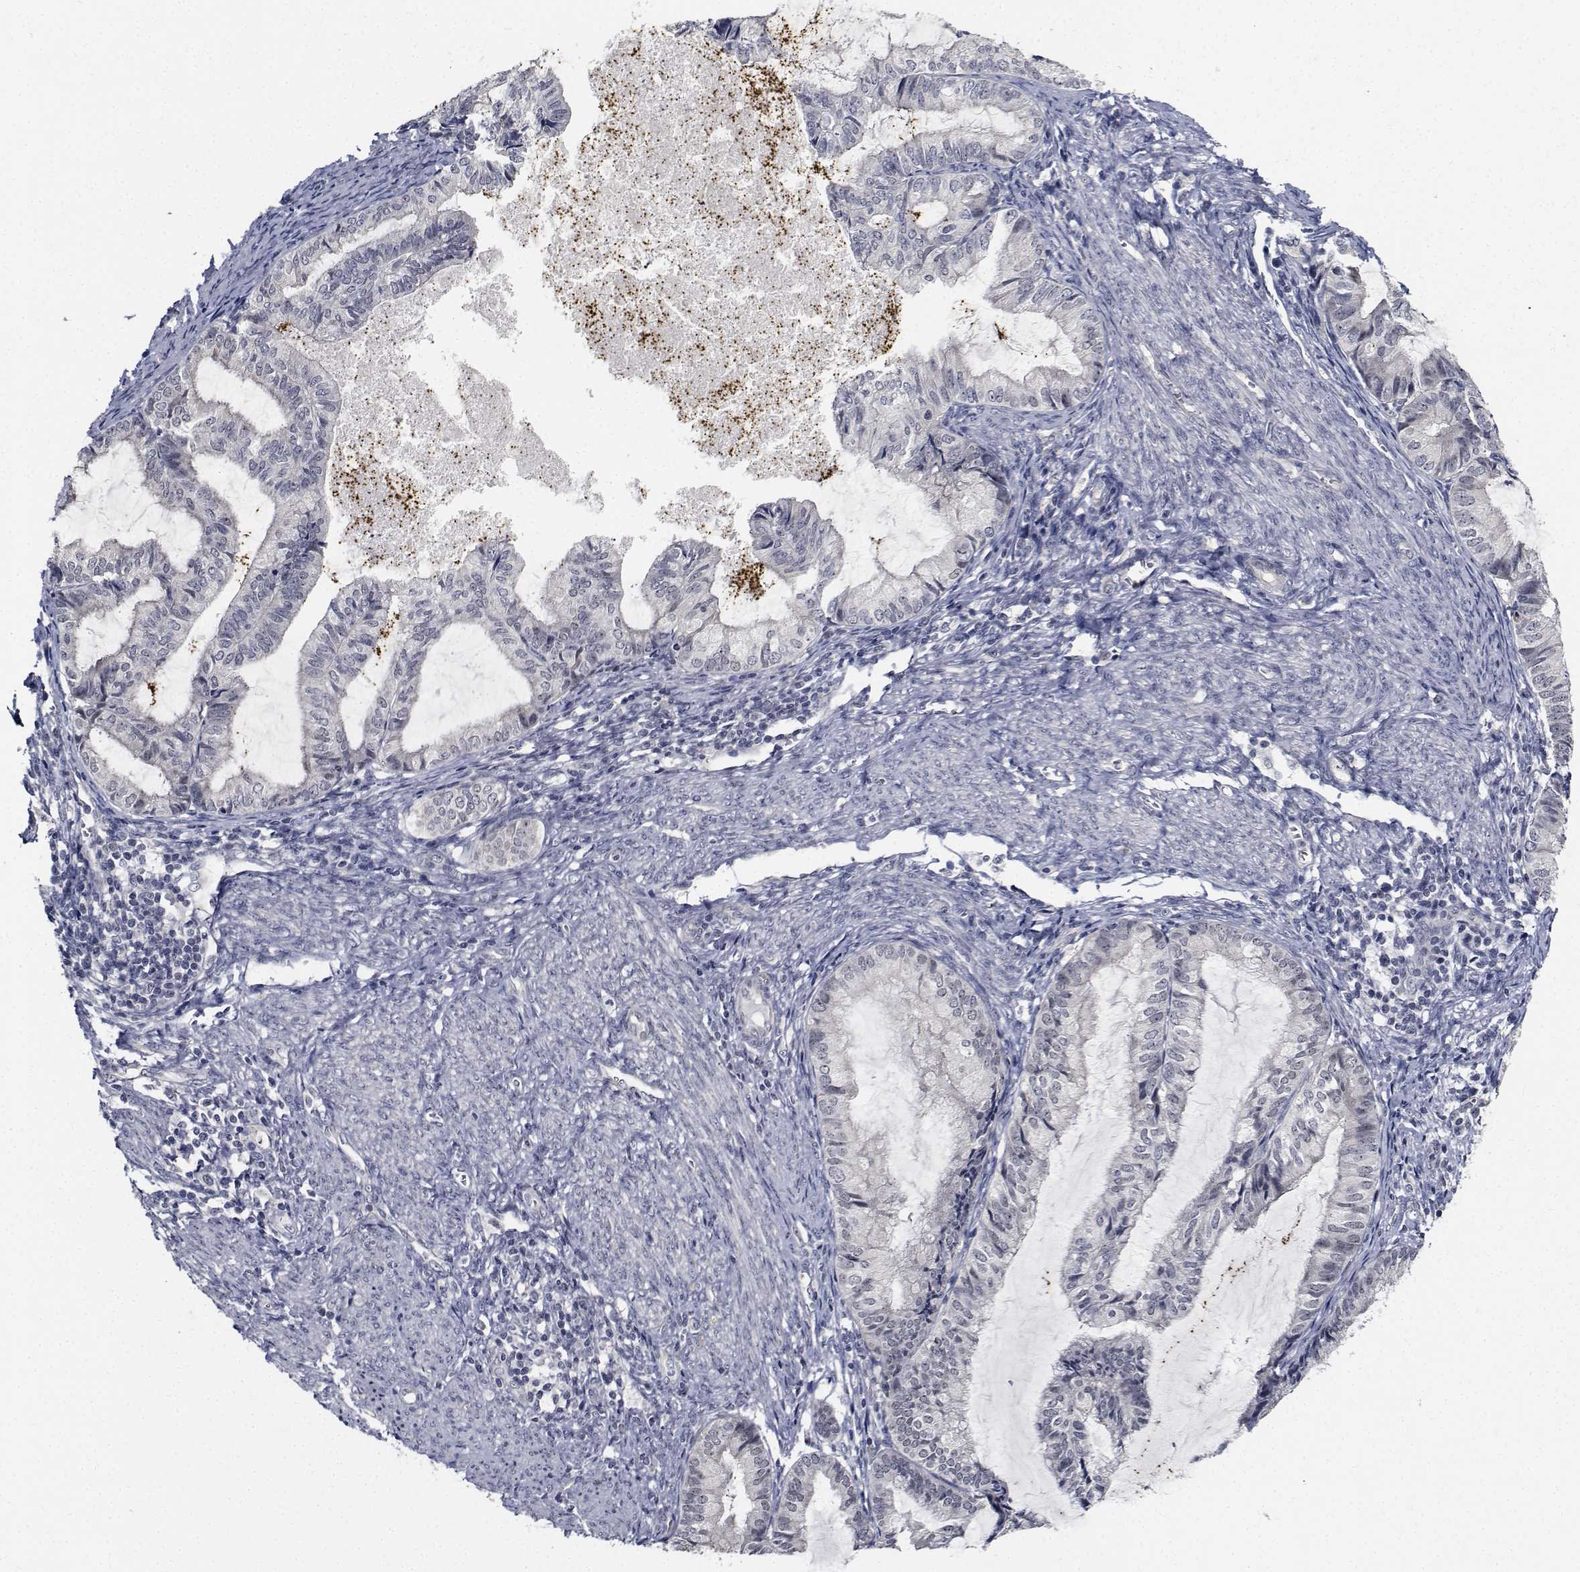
{"staining": {"intensity": "negative", "quantity": "none", "location": "none"}, "tissue": "endometrial cancer", "cell_type": "Tumor cells", "image_type": "cancer", "snomed": [{"axis": "morphology", "description": "Adenocarcinoma, NOS"}, {"axis": "topography", "description": "Endometrium"}], "caption": "High power microscopy photomicrograph of an immunohistochemistry (IHC) micrograph of endometrial cancer, revealing no significant positivity in tumor cells. Nuclei are stained in blue.", "gene": "NVL", "patient": {"sex": "female", "age": 86}}